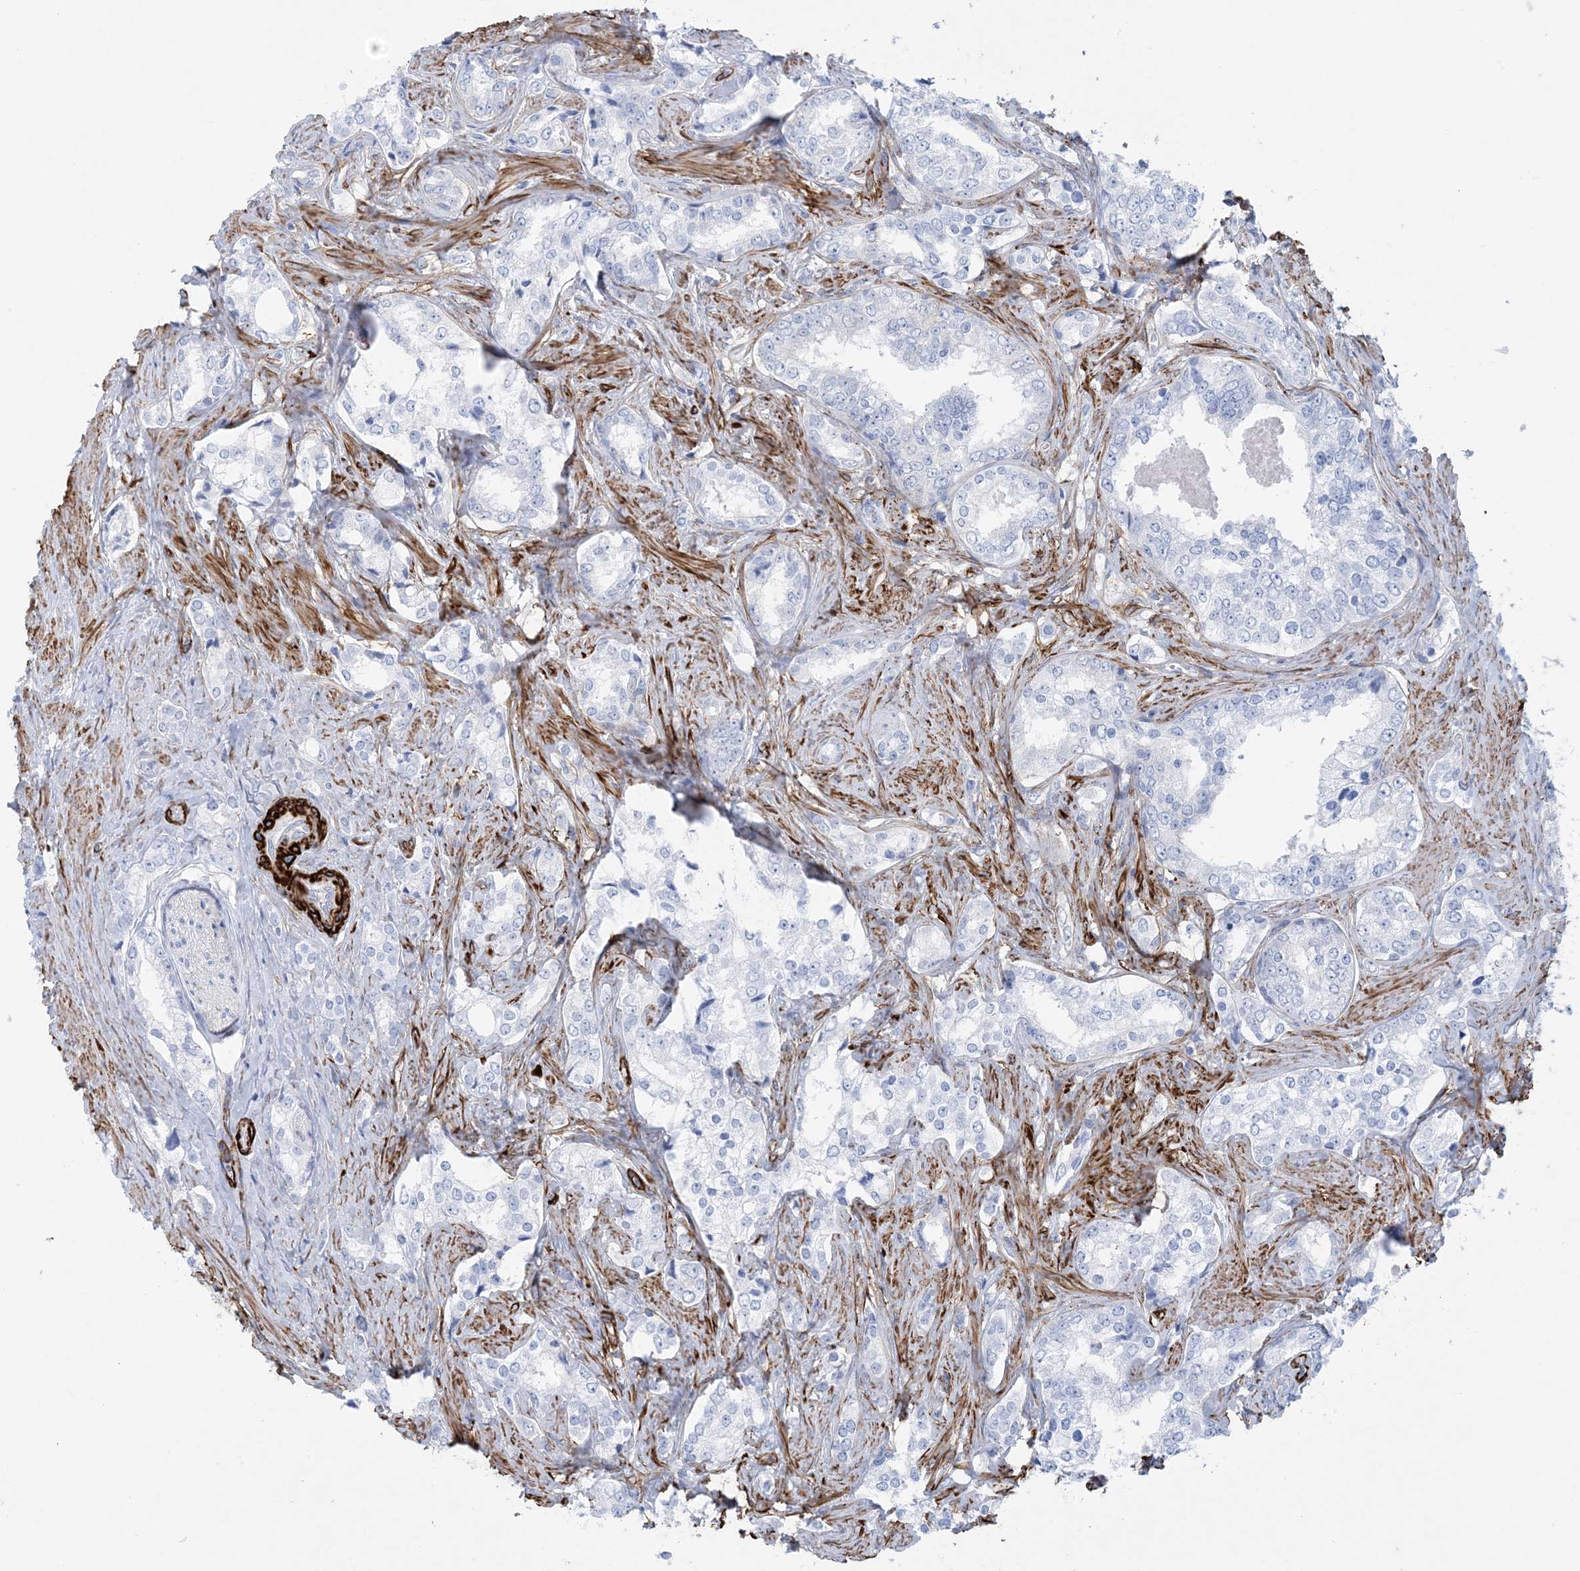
{"staining": {"intensity": "negative", "quantity": "none", "location": "none"}, "tissue": "prostate cancer", "cell_type": "Tumor cells", "image_type": "cancer", "snomed": [{"axis": "morphology", "description": "Adenocarcinoma, High grade"}, {"axis": "topography", "description": "Prostate"}], "caption": "DAB (3,3'-diaminobenzidine) immunohistochemical staining of high-grade adenocarcinoma (prostate) shows no significant expression in tumor cells.", "gene": "SHANK1", "patient": {"sex": "male", "age": 66}}